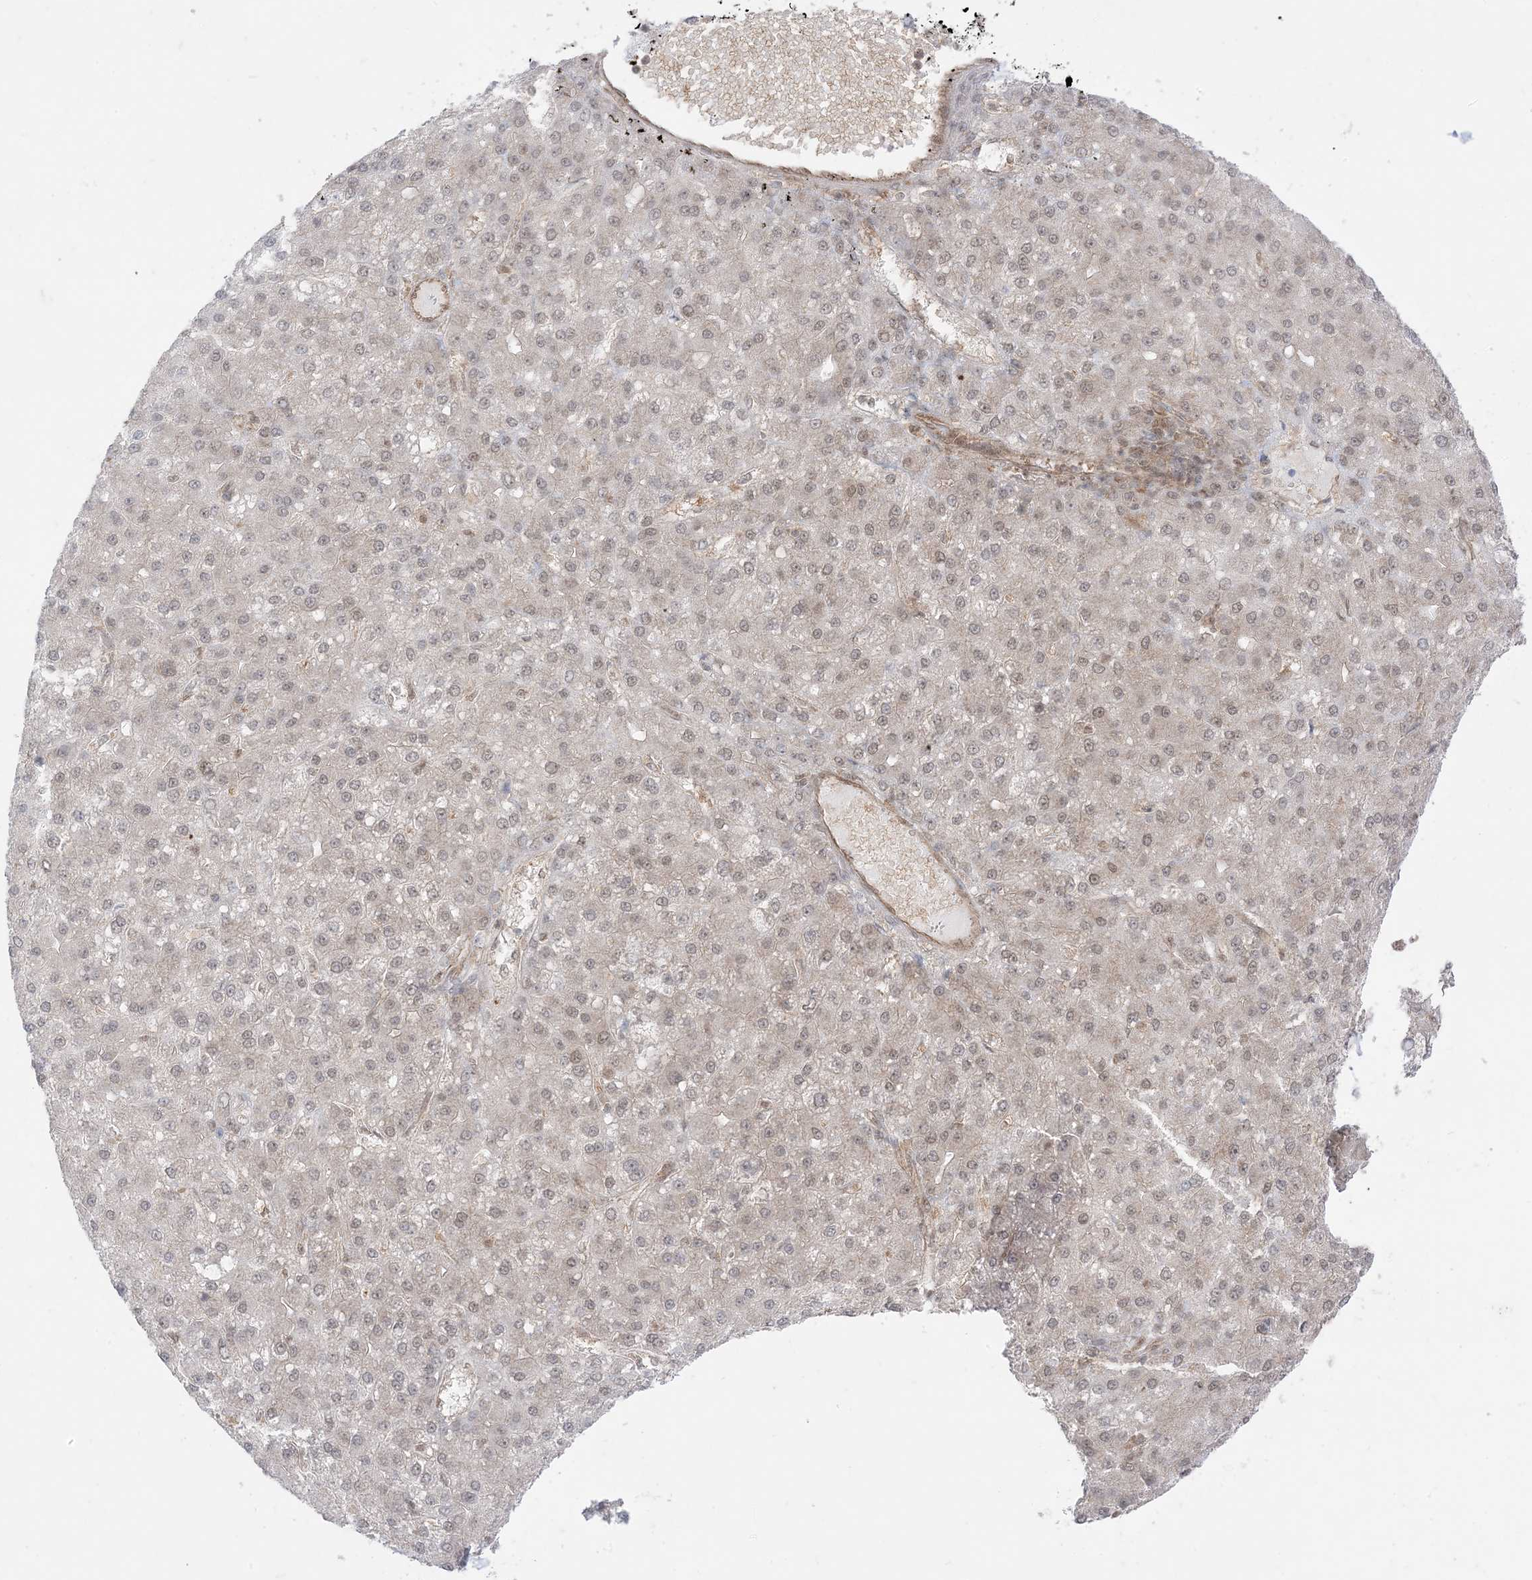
{"staining": {"intensity": "weak", "quantity": "25%-75%", "location": "cytoplasmic/membranous,nuclear"}, "tissue": "liver cancer", "cell_type": "Tumor cells", "image_type": "cancer", "snomed": [{"axis": "morphology", "description": "Carcinoma, Hepatocellular, NOS"}, {"axis": "topography", "description": "Liver"}], "caption": "A high-resolution micrograph shows immunohistochemistry staining of liver hepatocellular carcinoma, which demonstrates weak cytoplasmic/membranous and nuclear positivity in approximately 25%-75% of tumor cells.", "gene": "PTPA", "patient": {"sex": "male", "age": 67}}